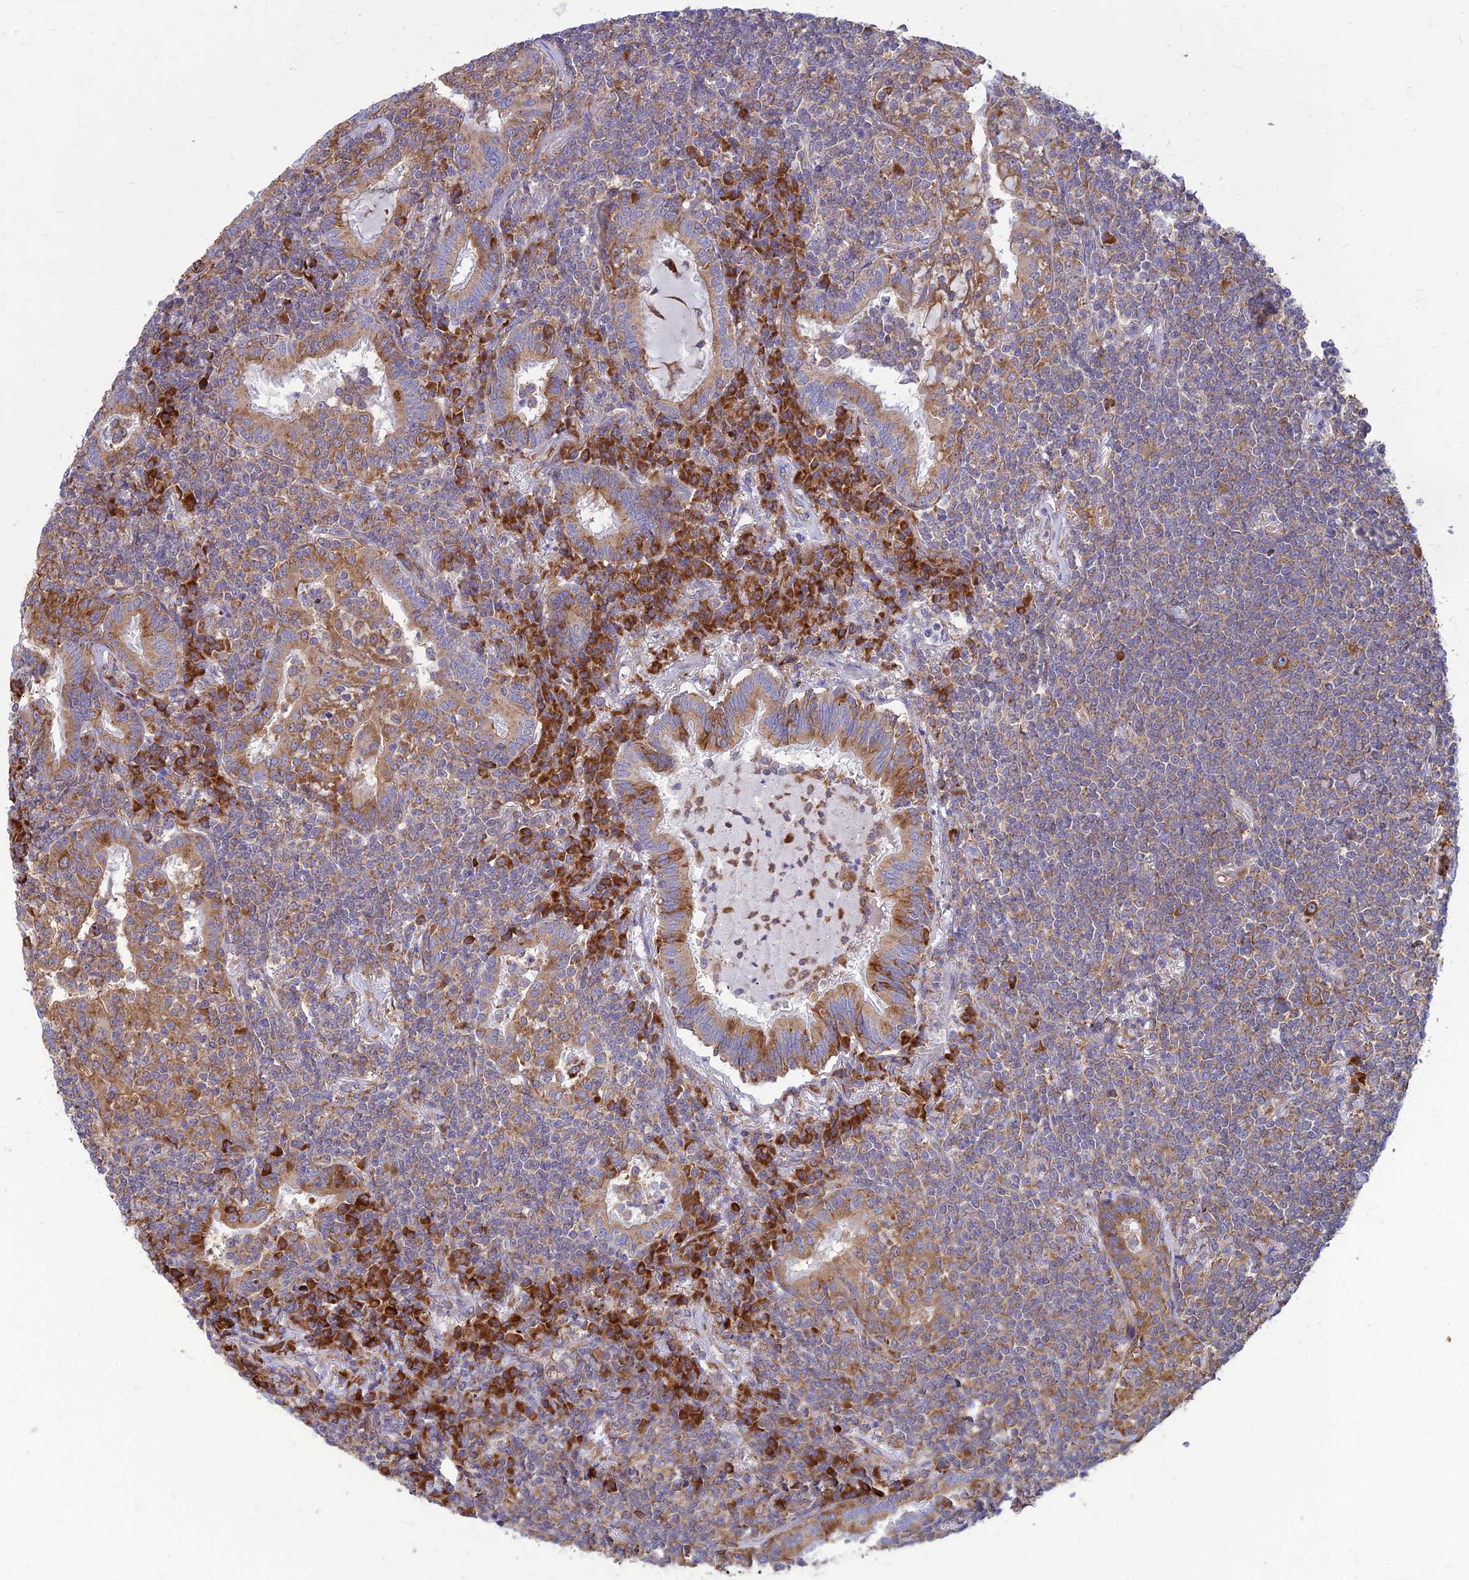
{"staining": {"intensity": "weak", "quantity": "25%-75%", "location": "cytoplasmic/membranous"}, "tissue": "lymphoma", "cell_type": "Tumor cells", "image_type": "cancer", "snomed": [{"axis": "morphology", "description": "Malignant lymphoma, non-Hodgkin's type, Low grade"}, {"axis": "topography", "description": "Lung"}], "caption": "DAB (3,3'-diaminobenzidine) immunohistochemical staining of malignant lymphoma, non-Hodgkin's type (low-grade) displays weak cytoplasmic/membranous protein positivity in approximately 25%-75% of tumor cells.", "gene": "RPL17-C18orf32", "patient": {"sex": "female", "age": 71}}